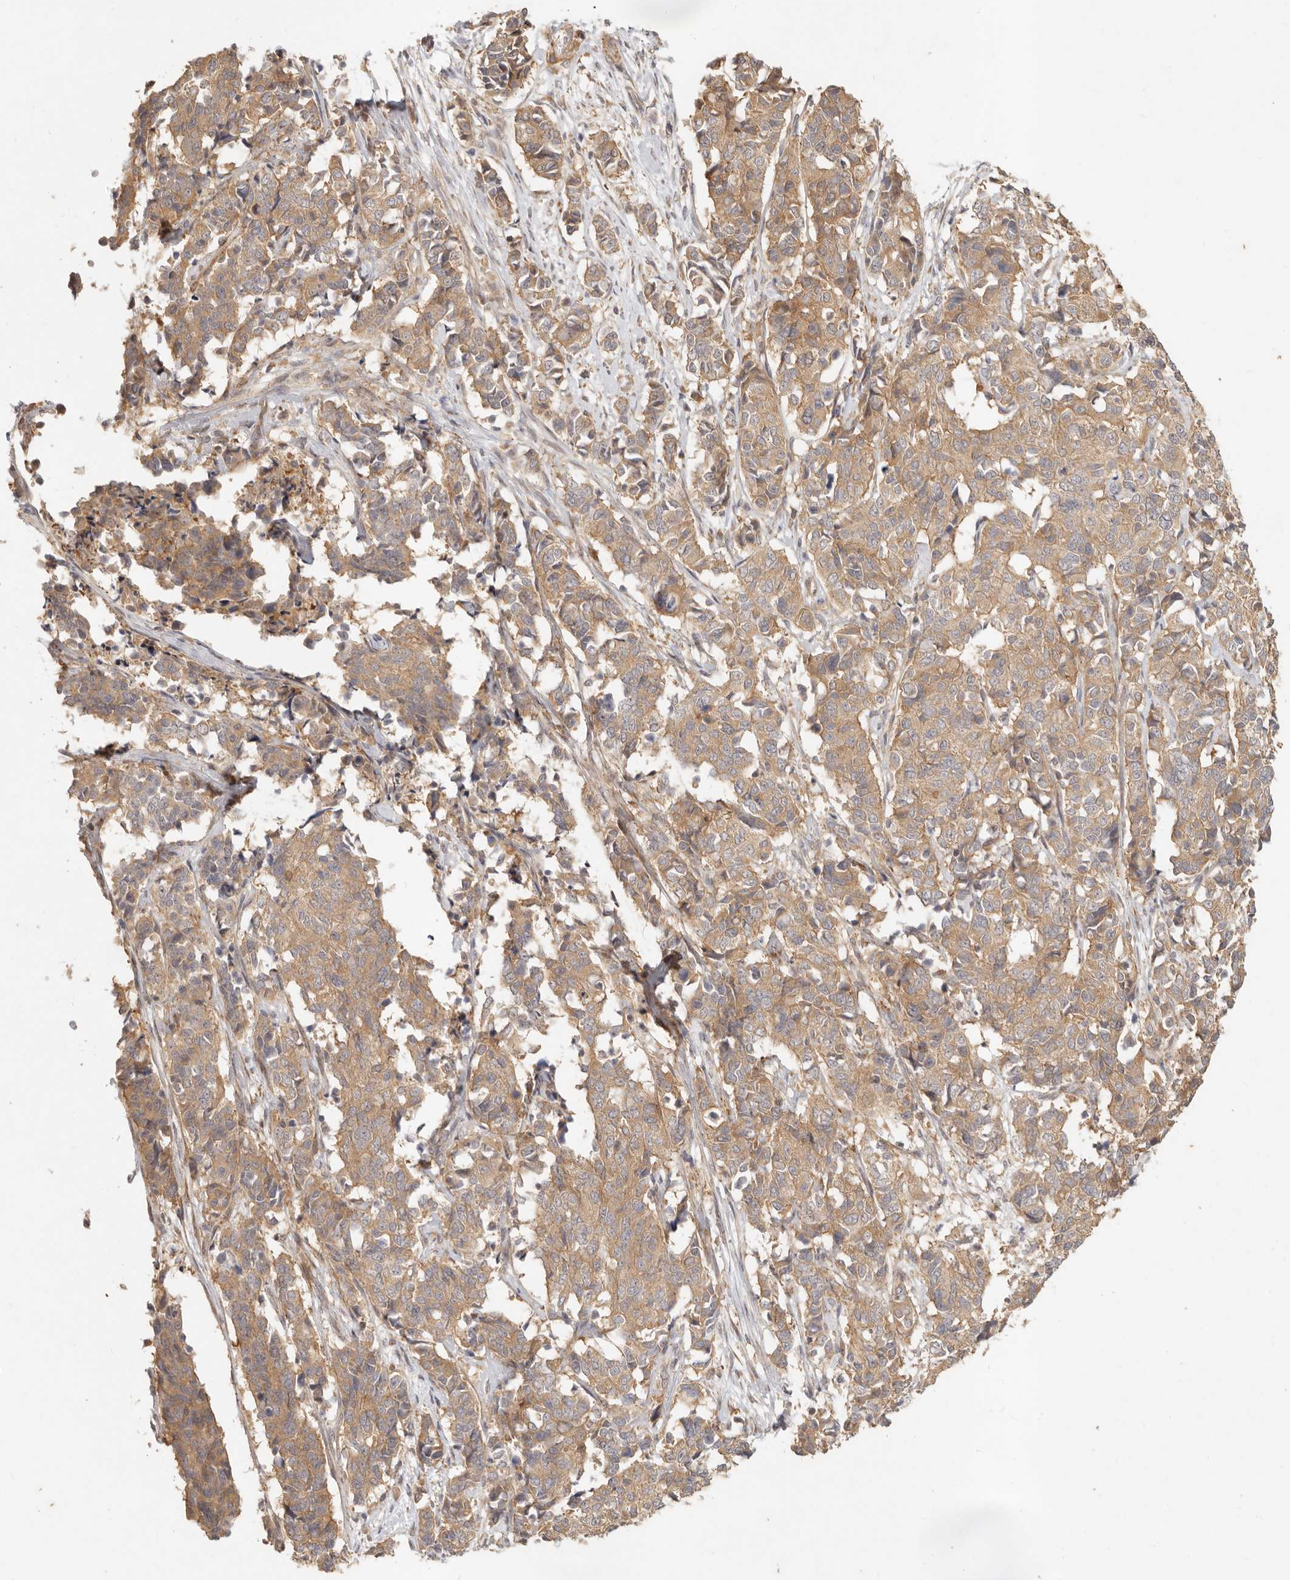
{"staining": {"intensity": "moderate", "quantity": ">75%", "location": "cytoplasmic/membranous"}, "tissue": "cervical cancer", "cell_type": "Tumor cells", "image_type": "cancer", "snomed": [{"axis": "morphology", "description": "Normal tissue, NOS"}, {"axis": "morphology", "description": "Squamous cell carcinoma, NOS"}, {"axis": "topography", "description": "Cervix"}], "caption": "Cervical squamous cell carcinoma stained with immunohistochemistry (IHC) displays moderate cytoplasmic/membranous expression in approximately >75% of tumor cells. (Stains: DAB in brown, nuclei in blue, Microscopy: brightfield microscopy at high magnification).", "gene": "VIPR1", "patient": {"sex": "female", "age": 35}}